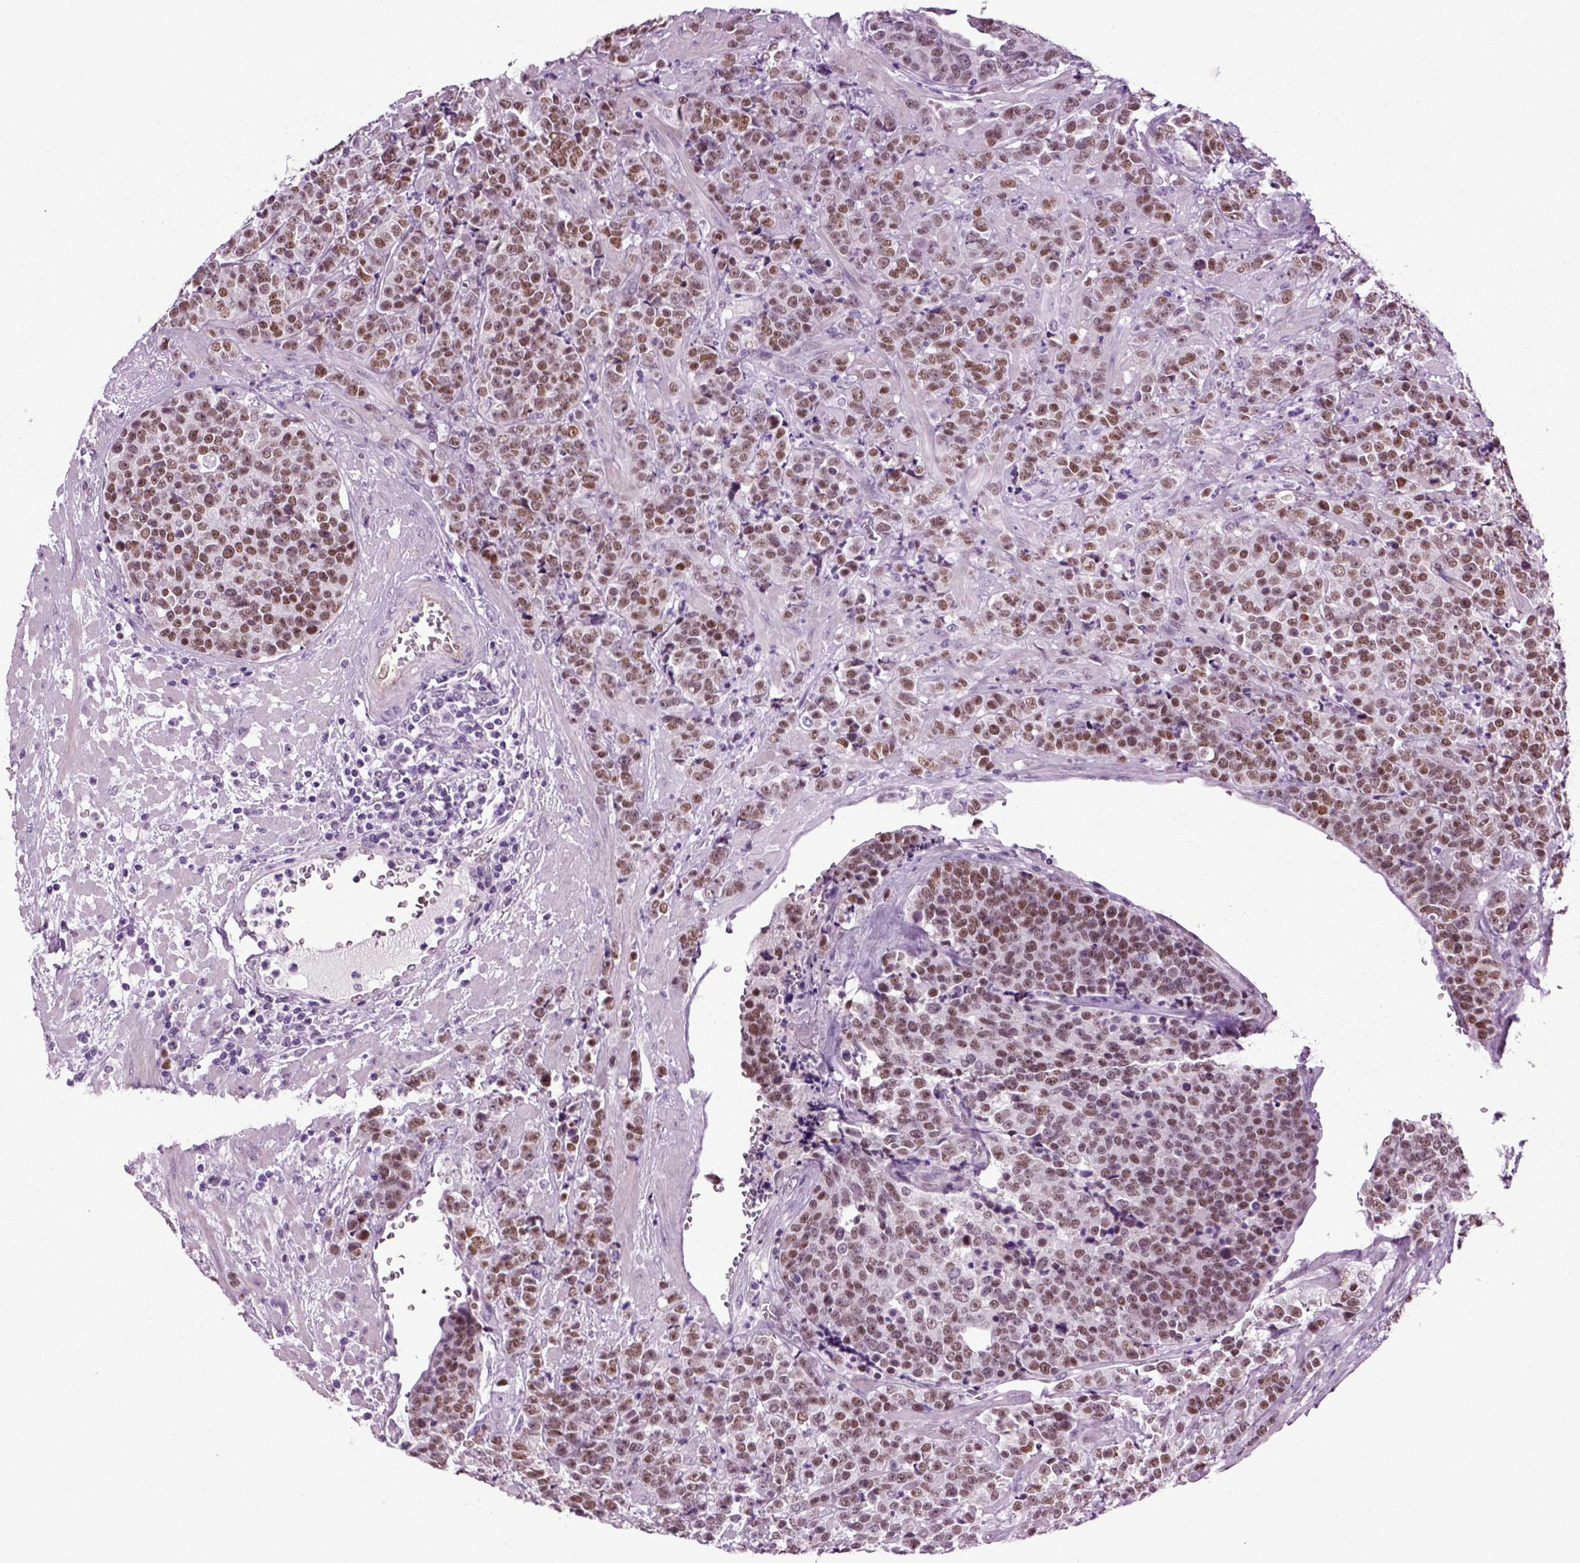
{"staining": {"intensity": "moderate", "quantity": ">75%", "location": "nuclear"}, "tissue": "prostate cancer", "cell_type": "Tumor cells", "image_type": "cancer", "snomed": [{"axis": "morphology", "description": "Adenocarcinoma, NOS"}, {"axis": "topography", "description": "Prostate"}], "caption": "Protein staining shows moderate nuclear expression in about >75% of tumor cells in prostate cancer.", "gene": "RFX3", "patient": {"sex": "male", "age": 67}}